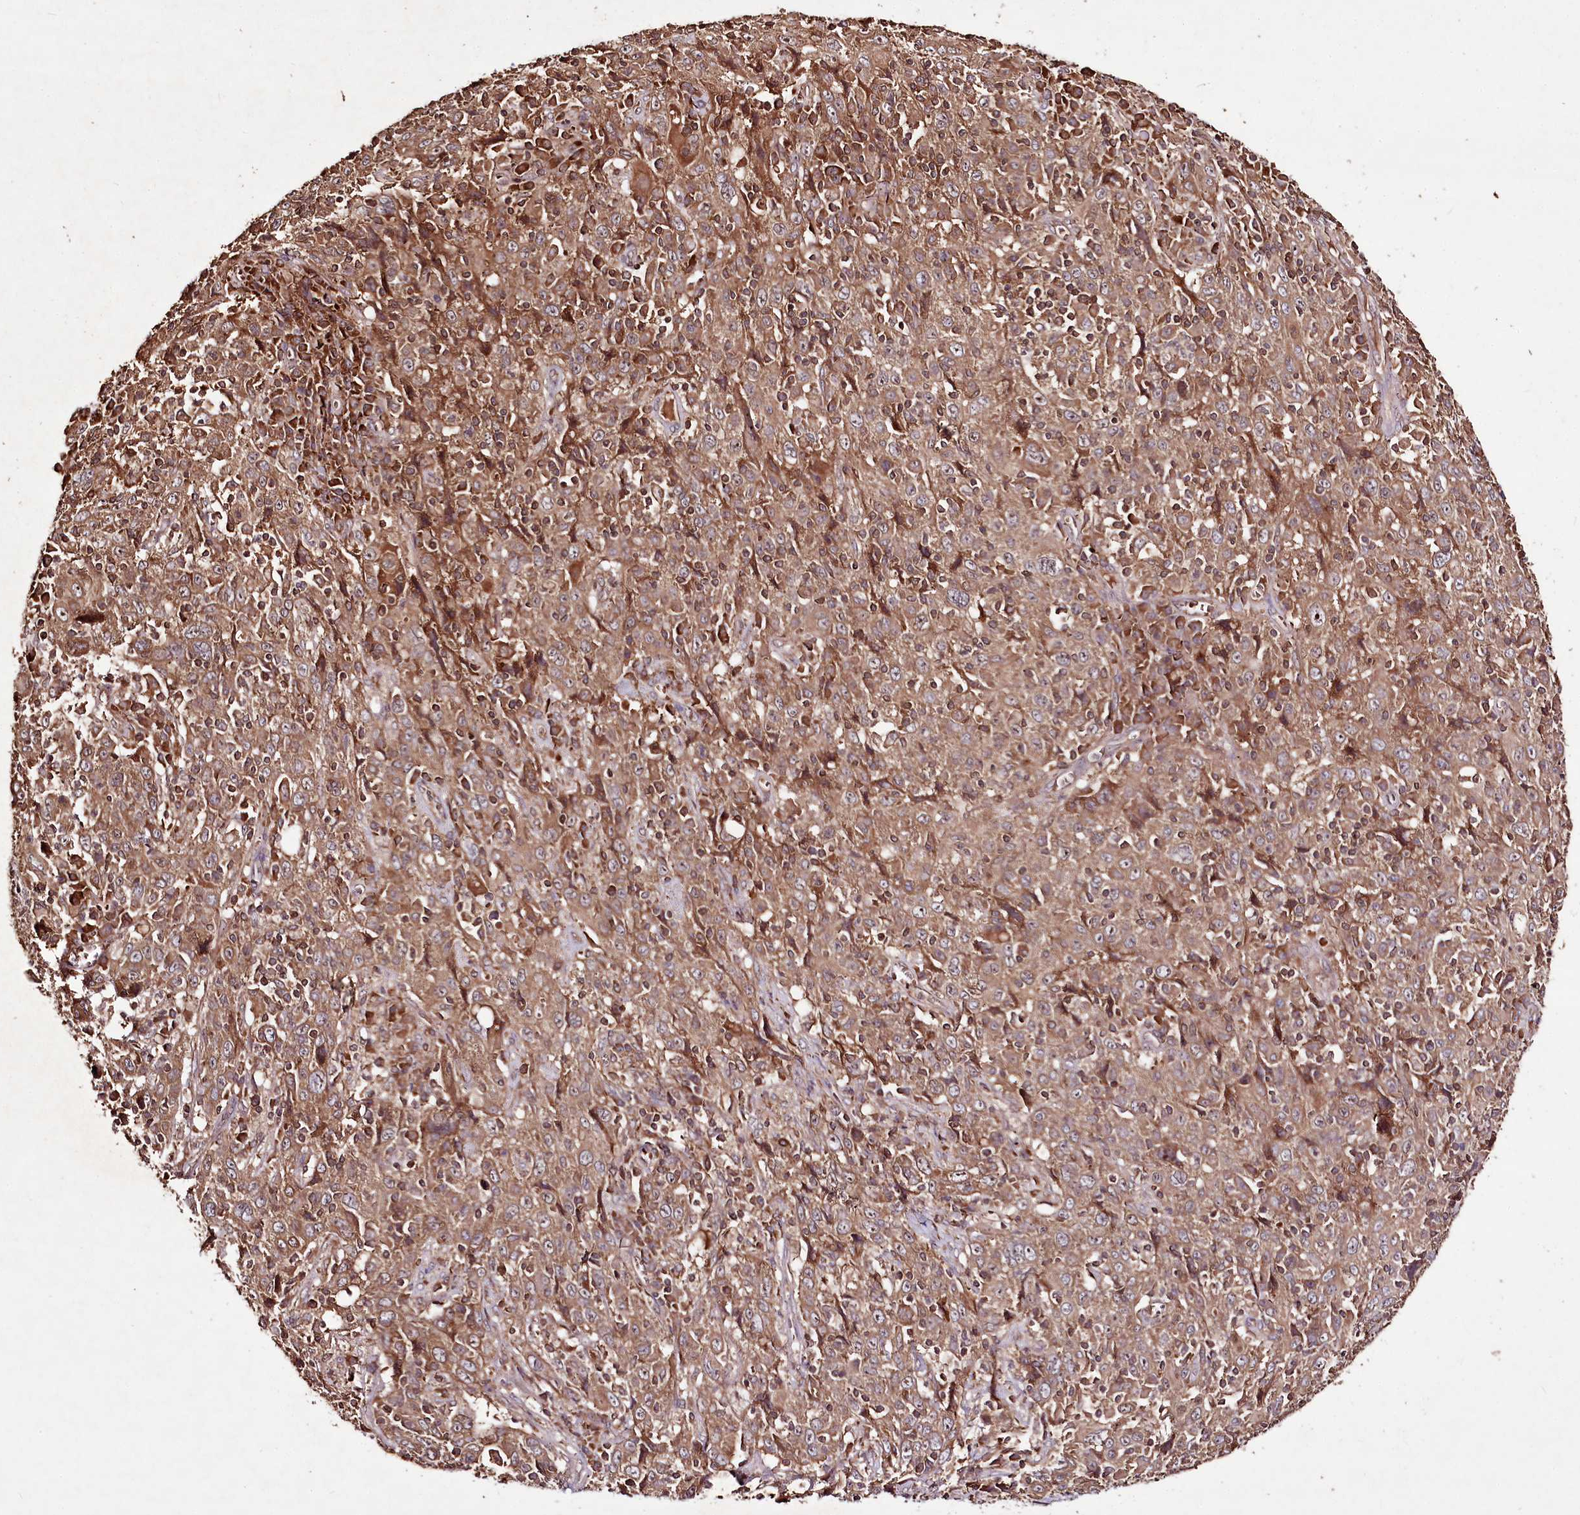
{"staining": {"intensity": "moderate", "quantity": ">75%", "location": "cytoplasmic/membranous"}, "tissue": "cervical cancer", "cell_type": "Tumor cells", "image_type": "cancer", "snomed": [{"axis": "morphology", "description": "Squamous cell carcinoma, NOS"}, {"axis": "topography", "description": "Cervix"}], "caption": "An immunohistochemistry (IHC) micrograph of tumor tissue is shown. Protein staining in brown labels moderate cytoplasmic/membranous positivity in cervical cancer within tumor cells.", "gene": "FAM53B", "patient": {"sex": "female", "age": 46}}